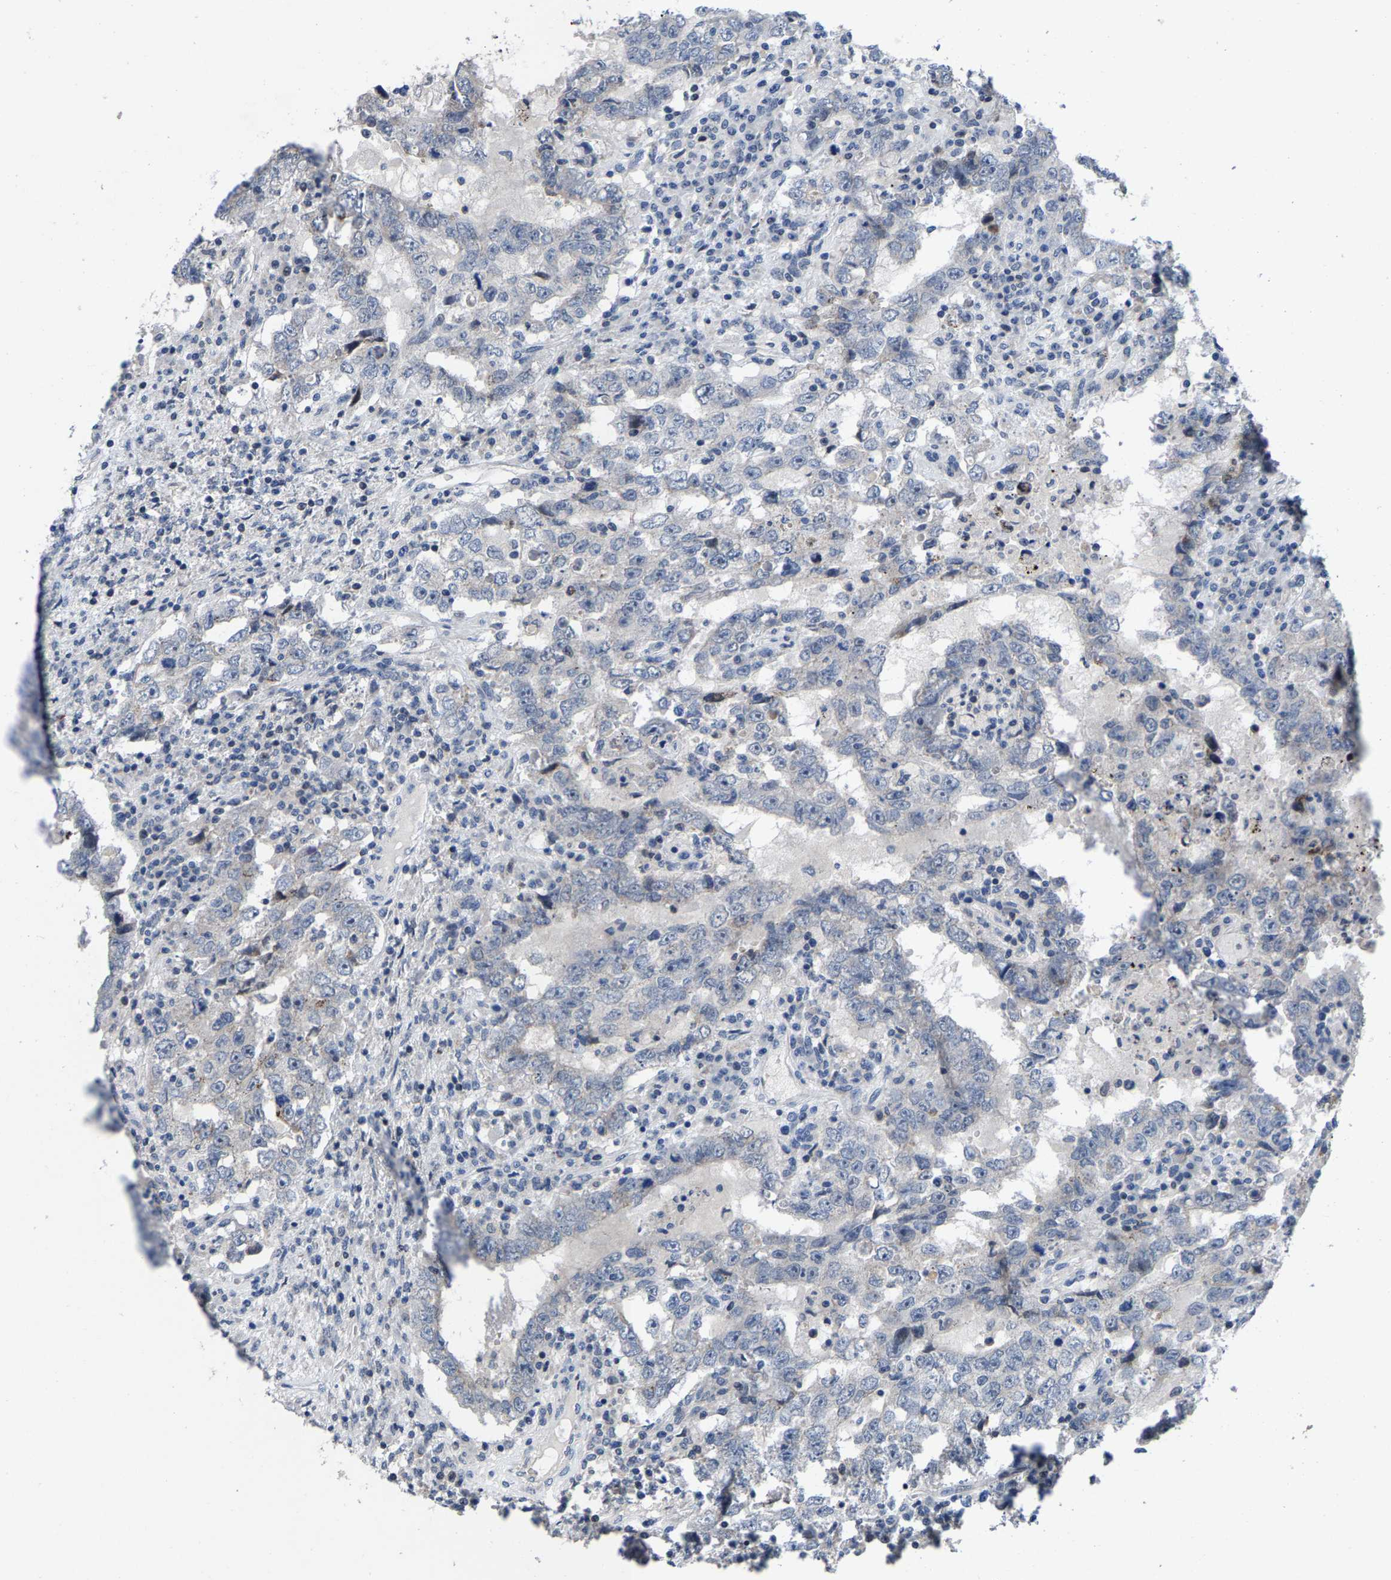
{"staining": {"intensity": "negative", "quantity": "none", "location": "none"}, "tissue": "testis cancer", "cell_type": "Tumor cells", "image_type": "cancer", "snomed": [{"axis": "morphology", "description": "Carcinoma, Embryonal, NOS"}, {"axis": "topography", "description": "Testis"}], "caption": "Immunohistochemistry (IHC) micrograph of neoplastic tissue: testis embryonal carcinoma stained with DAB displays no significant protein expression in tumor cells.", "gene": "TDRKH", "patient": {"sex": "male", "age": 26}}